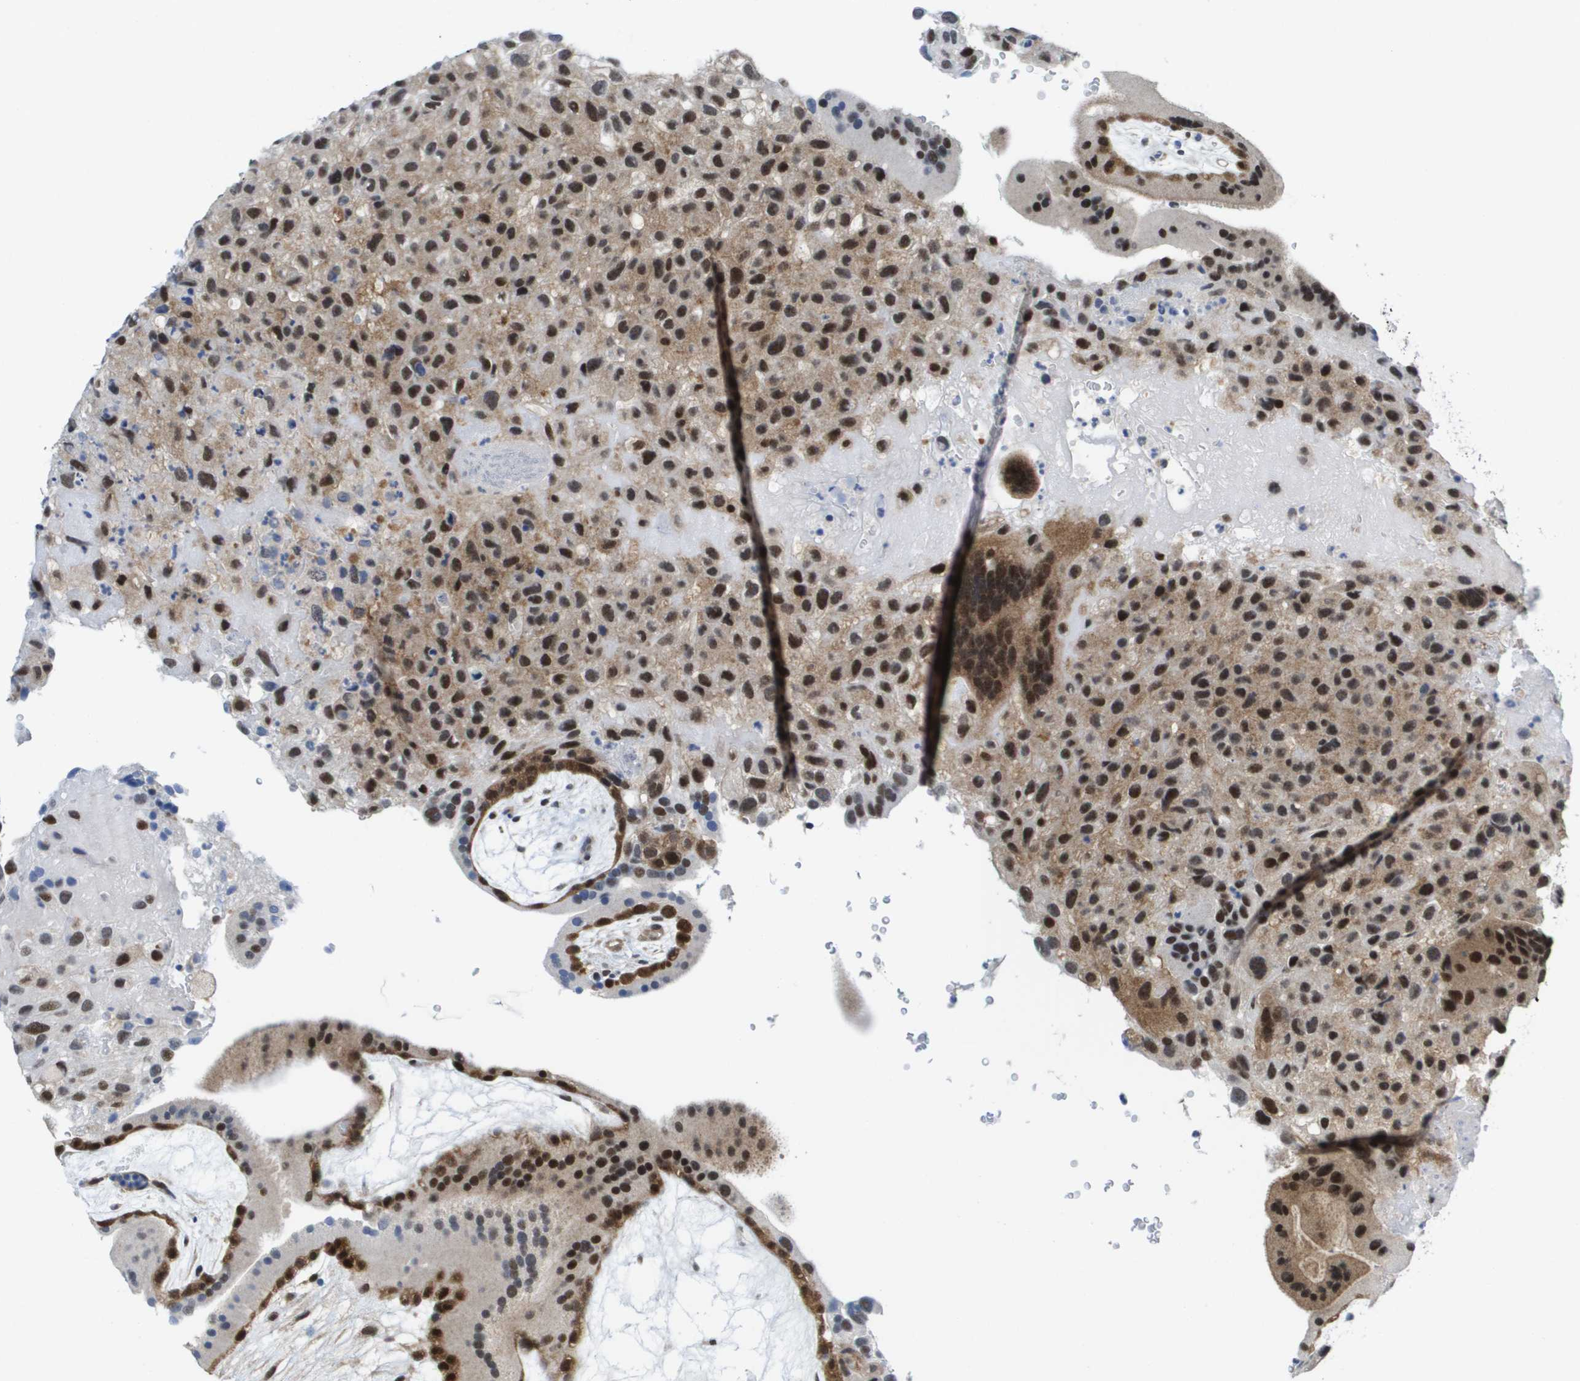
{"staining": {"intensity": "strong", "quantity": ">75%", "location": "cytoplasmic/membranous,nuclear"}, "tissue": "placenta", "cell_type": "Decidual cells", "image_type": "normal", "snomed": [{"axis": "morphology", "description": "Normal tissue, NOS"}, {"axis": "topography", "description": "Placenta"}], "caption": "DAB (3,3'-diaminobenzidine) immunohistochemical staining of benign placenta exhibits strong cytoplasmic/membranous,nuclear protein expression in approximately >75% of decidual cells. (IHC, brightfield microscopy, high magnification).", "gene": "FKBP4", "patient": {"sex": "female", "age": 19}}